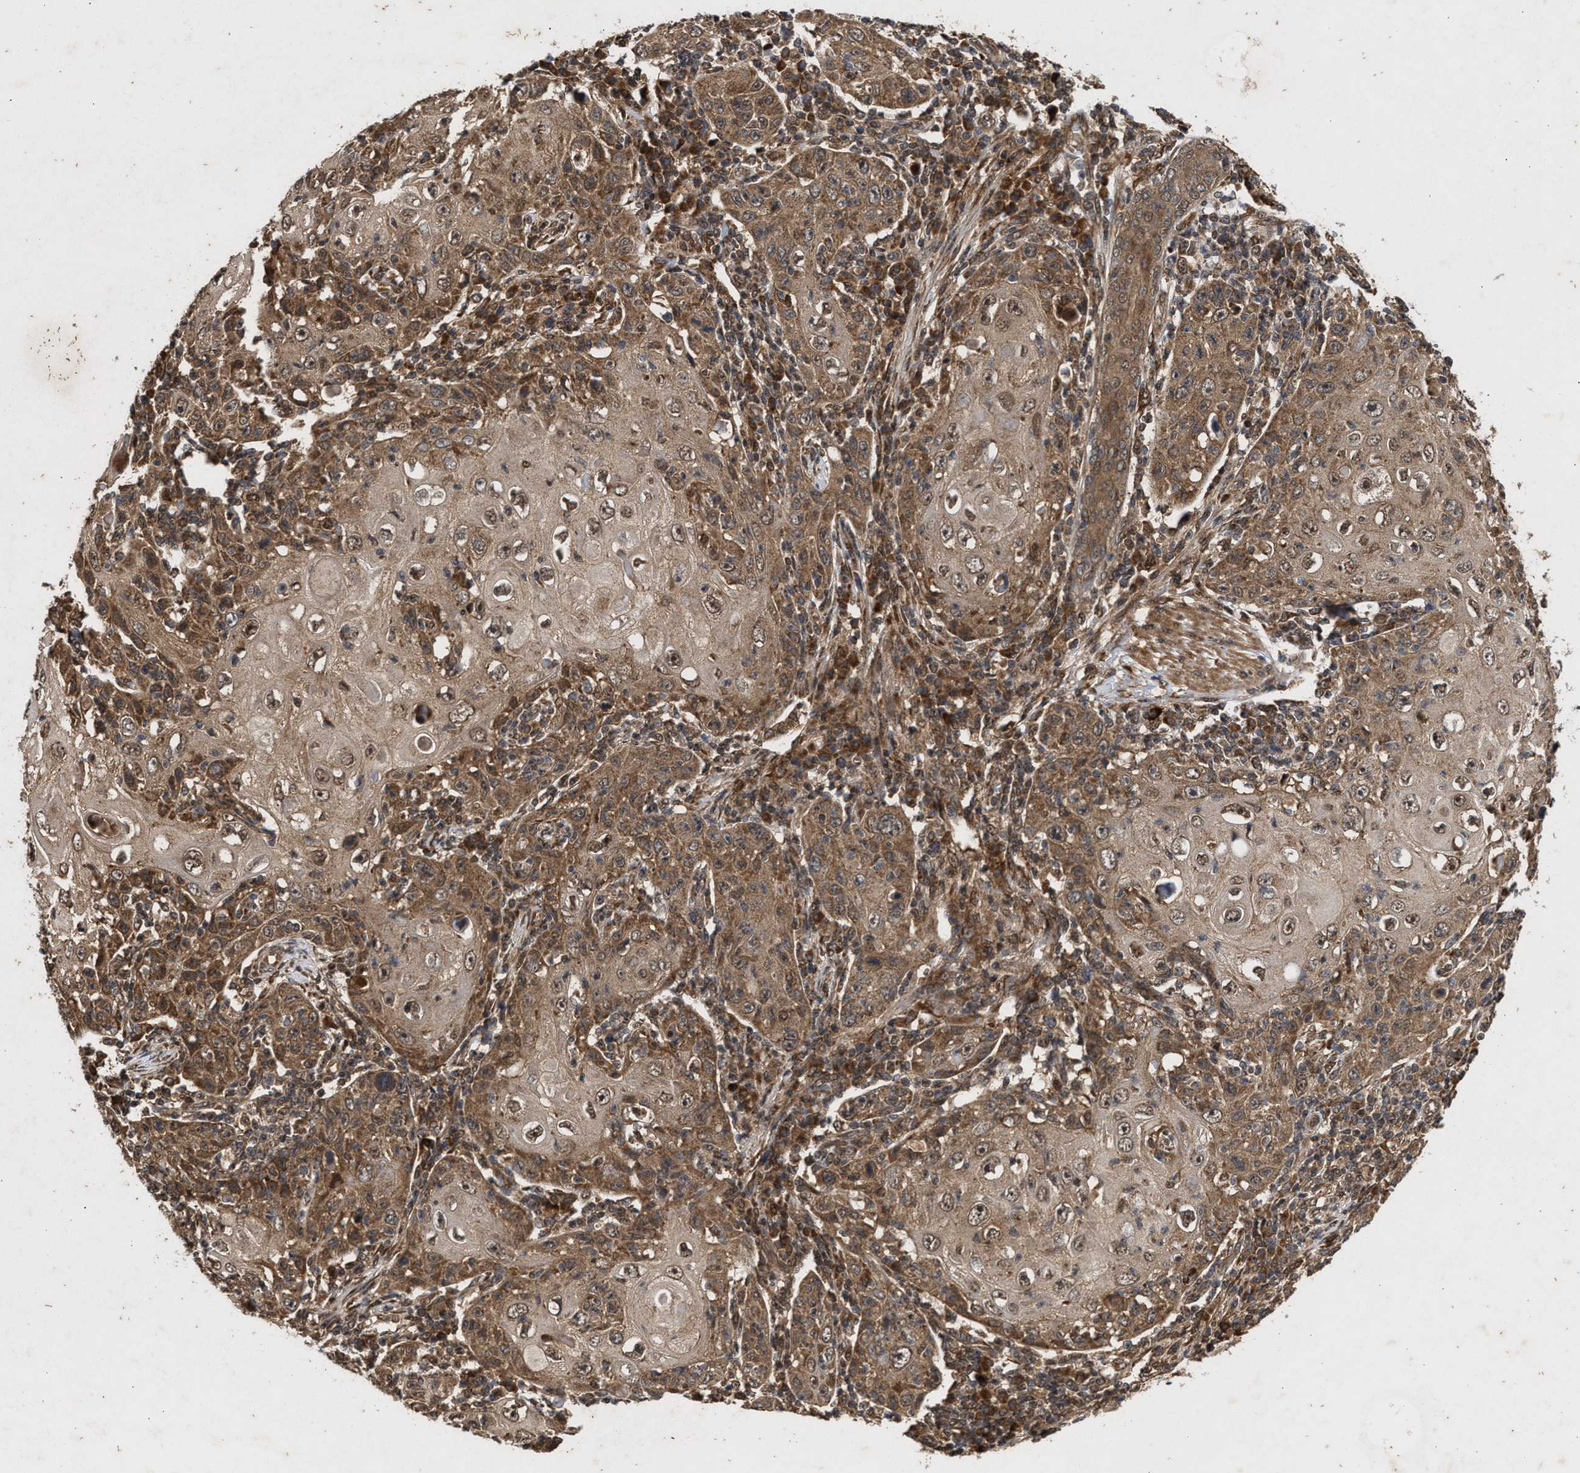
{"staining": {"intensity": "moderate", "quantity": ">75%", "location": "cytoplasmic/membranous"}, "tissue": "skin cancer", "cell_type": "Tumor cells", "image_type": "cancer", "snomed": [{"axis": "morphology", "description": "Squamous cell carcinoma, NOS"}, {"axis": "topography", "description": "Skin"}], "caption": "Immunohistochemical staining of human skin cancer demonstrates medium levels of moderate cytoplasmic/membranous expression in about >75% of tumor cells.", "gene": "CFLAR", "patient": {"sex": "female", "age": 88}}